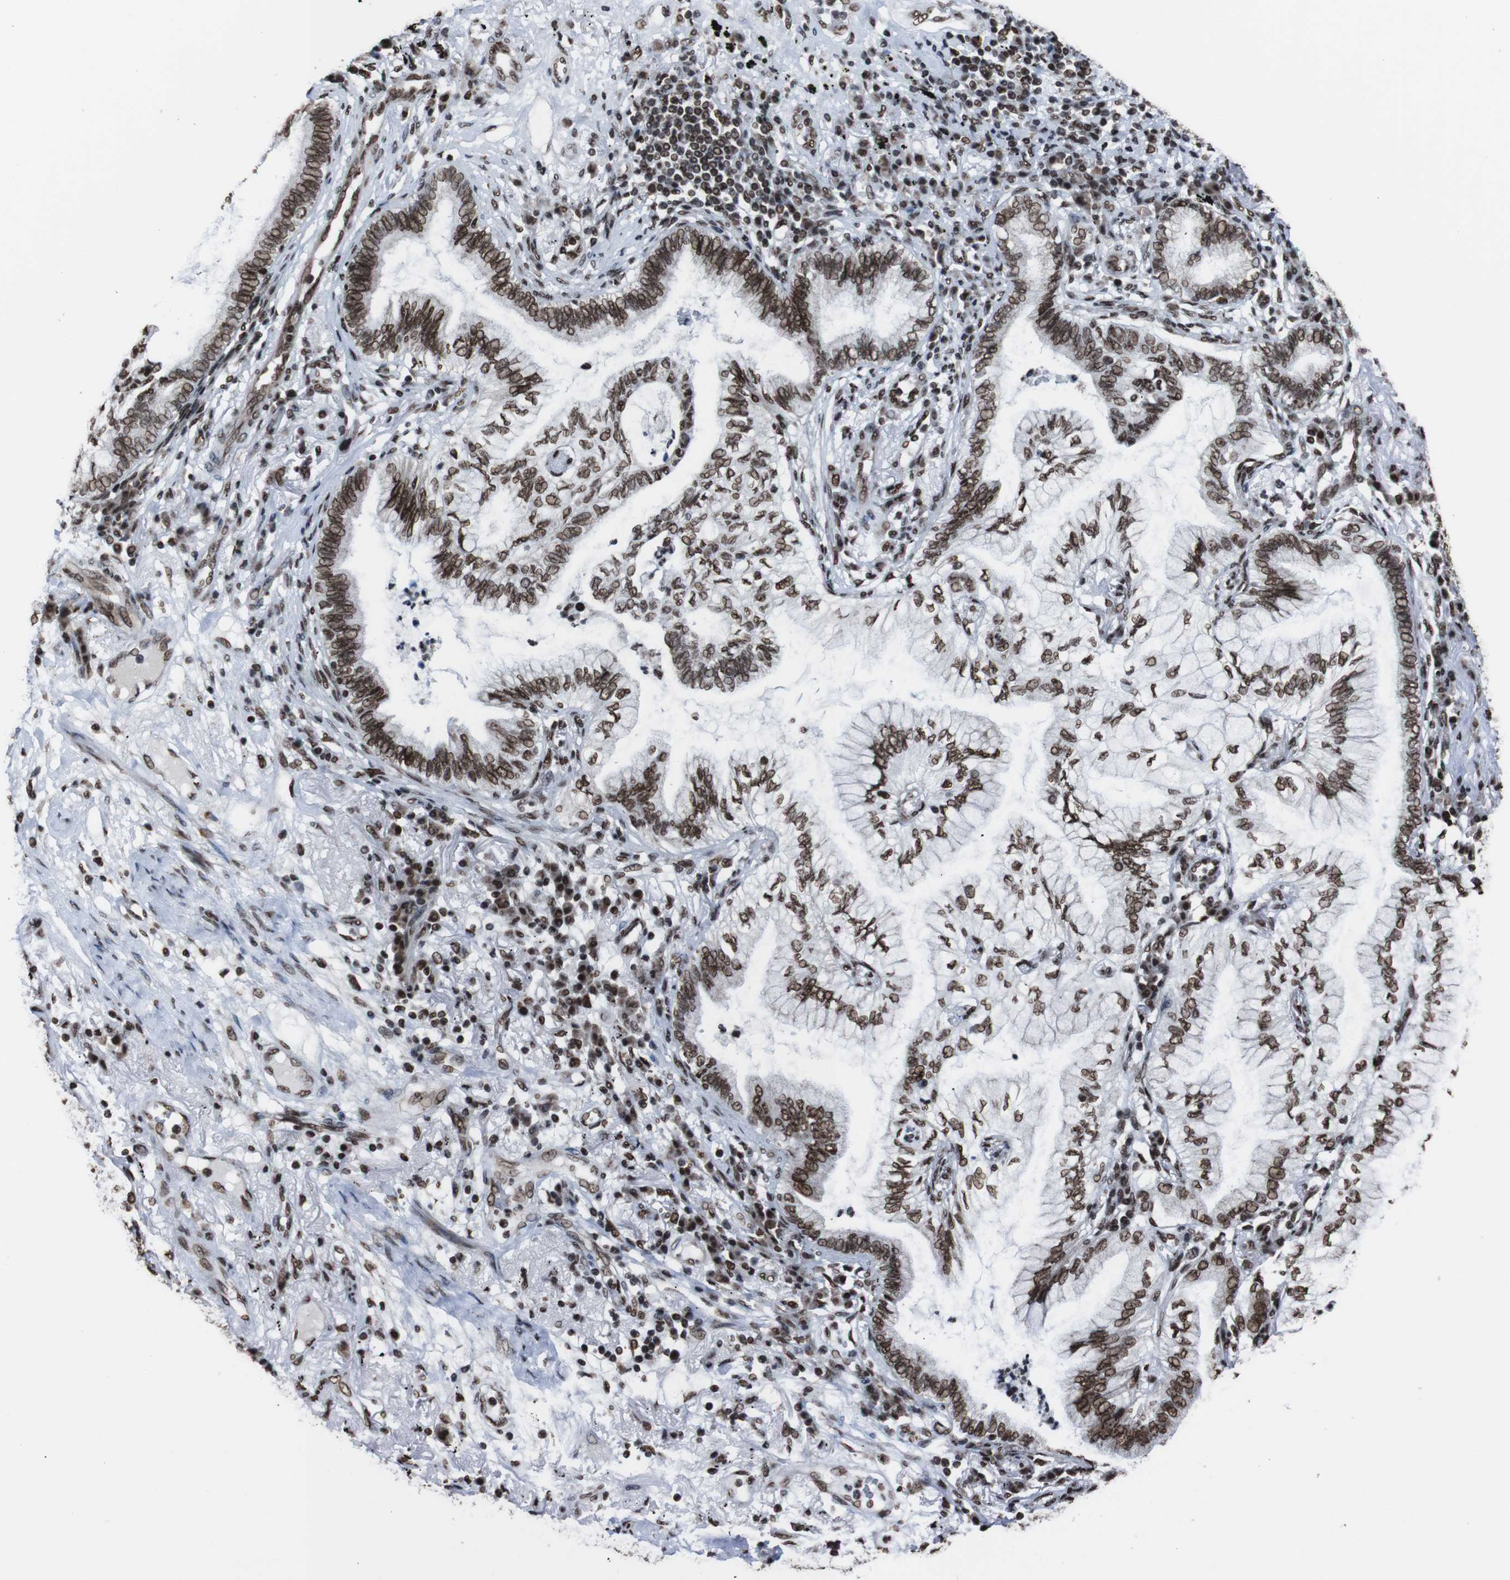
{"staining": {"intensity": "moderate", "quantity": ">75%", "location": "nuclear"}, "tissue": "lung cancer", "cell_type": "Tumor cells", "image_type": "cancer", "snomed": [{"axis": "morphology", "description": "Normal tissue, NOS"}, {"axis": "morphology", "description": "Adenocarcinoma, NOS"}, {"axis": "topography", "description": "Bronchus"}, {"axis": "topography", "description": "Lung"}], "caption": "Protein staining by IHC demonstrates moderate nuclear positivity in about >75% of tumor cells in adenocarcinoma (lung).", "gene": "ROMO1", "patient": {"sex": "female", "age": 70}}